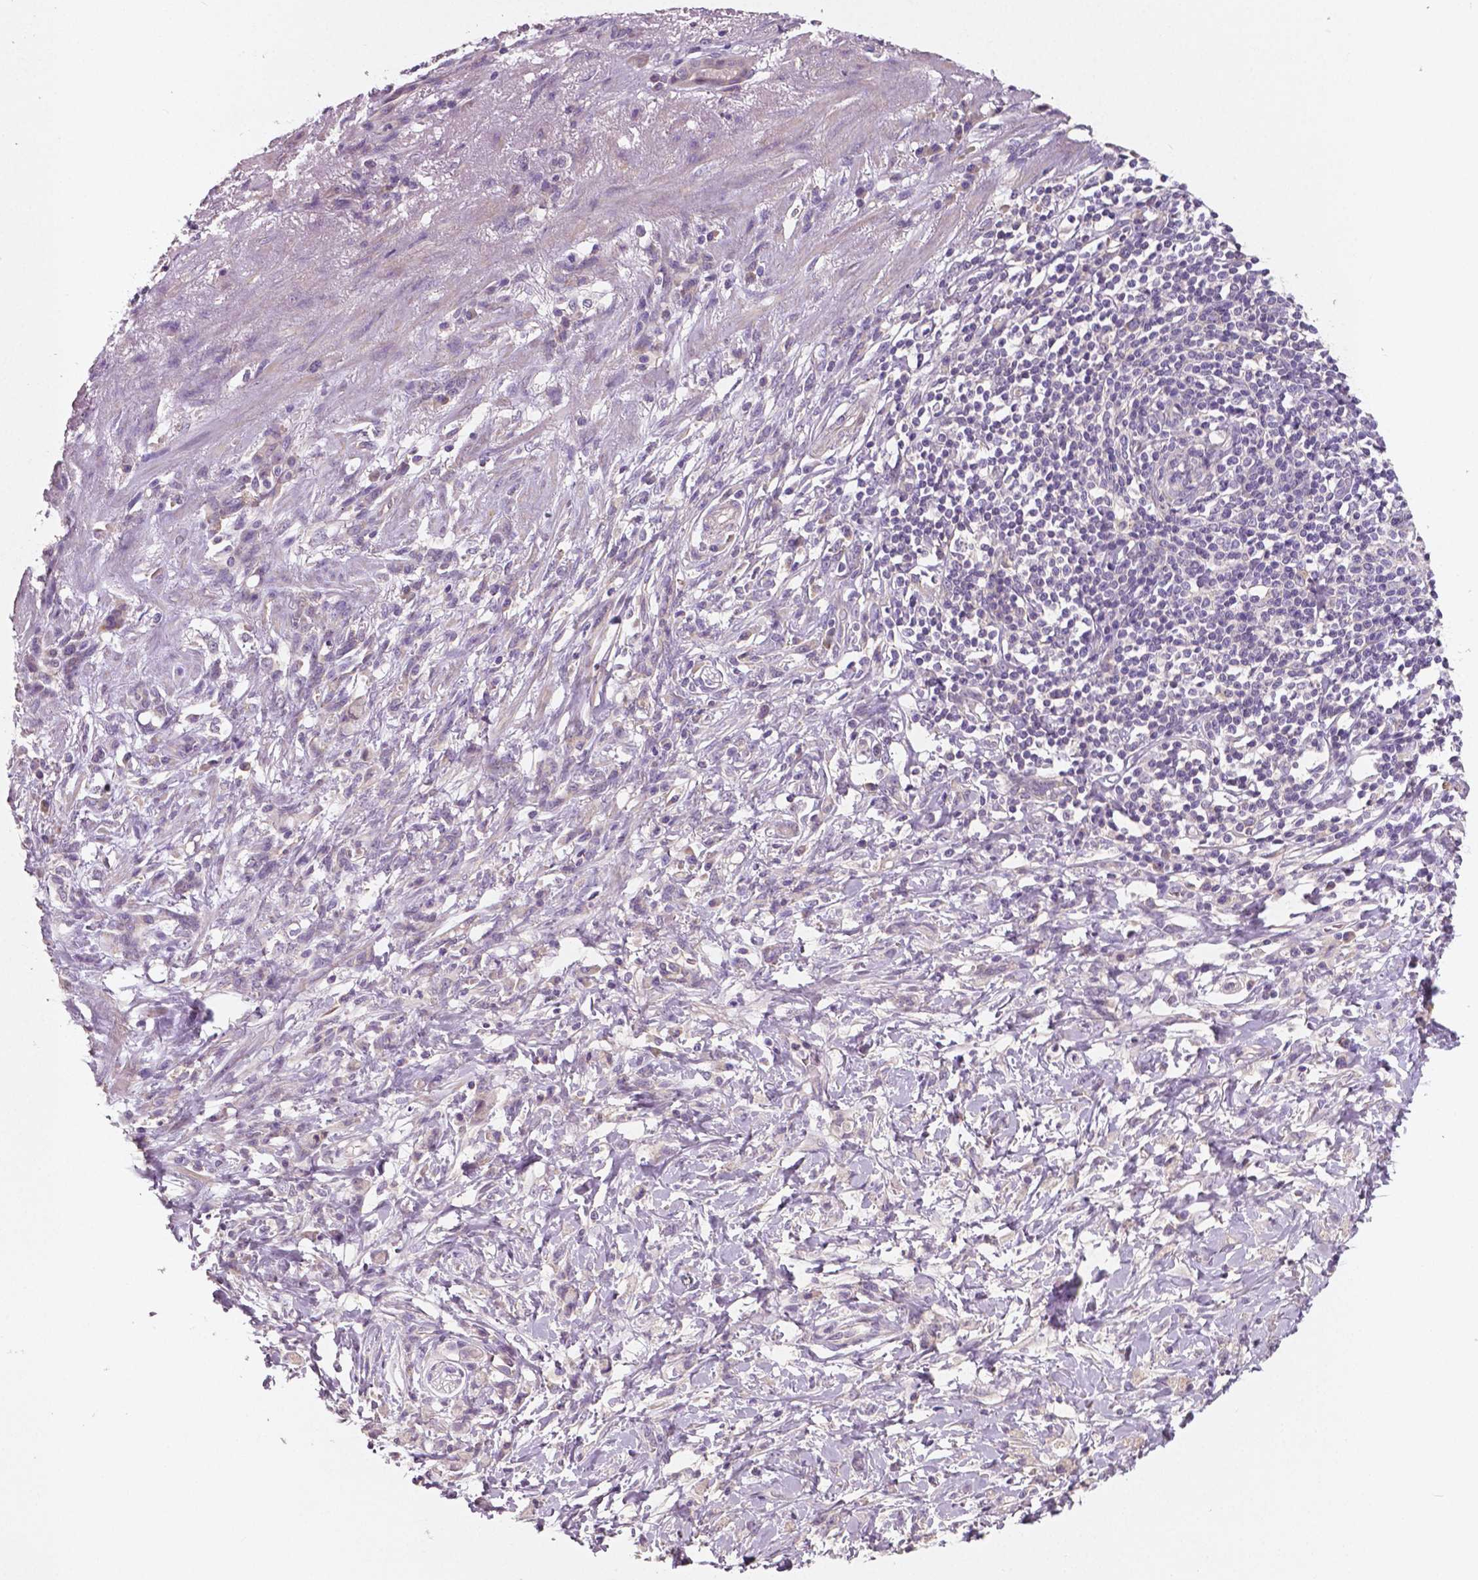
{"staining": {"intensity": "negative", "quantity": "none", "location": "none"}, "tissue": "stomach cancer", "cell_type": "Tumor cells", "image_type": "cancer", "snomed": [{"axis": "morphology", "description": "Adenocarcinoma, NOS"}, {"axis": "topography", "description": "Stomach"}], "caption": "Tumor cells show no significant protein expression in stomach adenocarcinoma.", "gene": "LSM14B", "patient": {"sex": "female", "age": 84}}